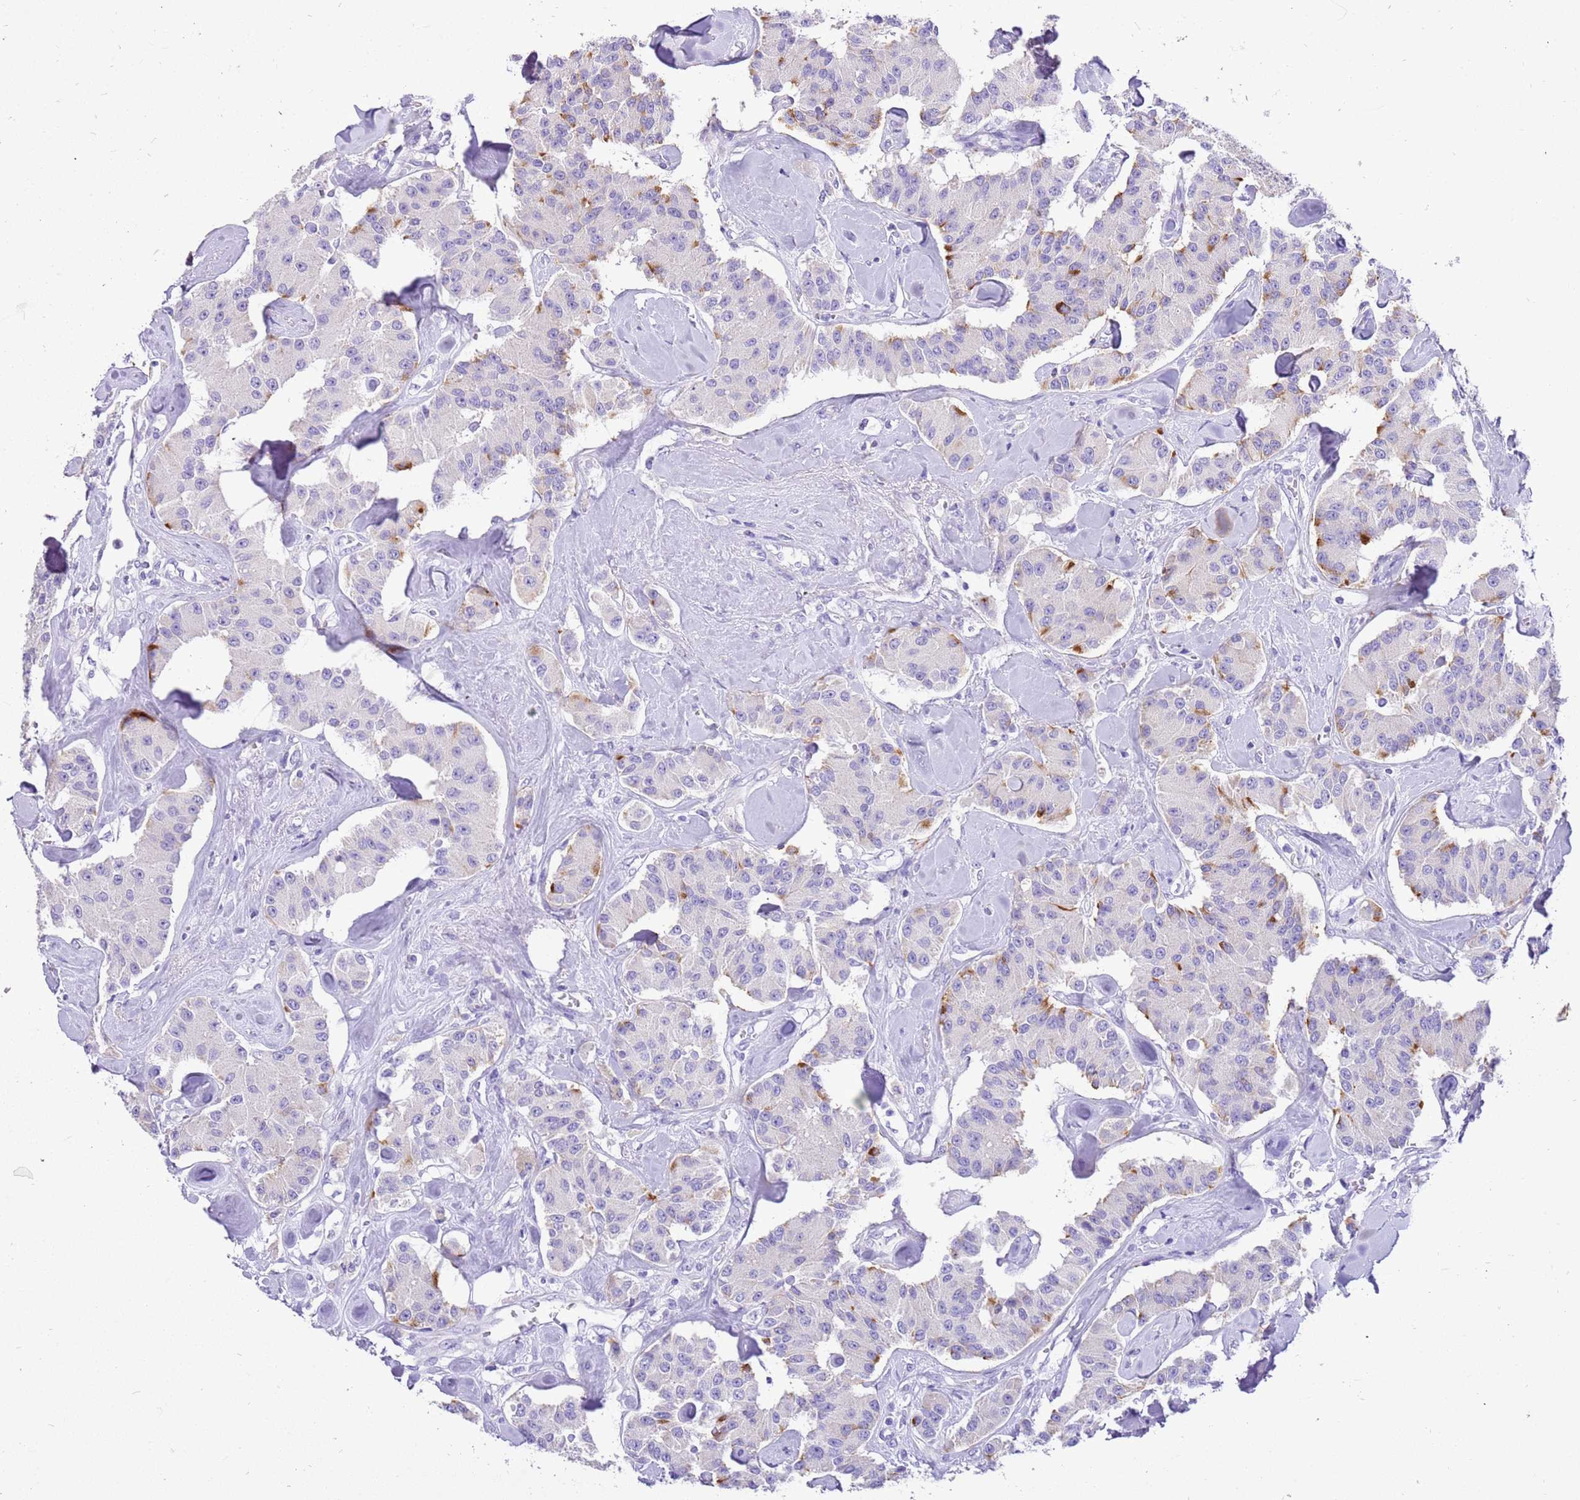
{"staining": {"intensity": "moderate", "quantity": "<25%", "location": "cytoplasmic/membranous"}, "tissue": "carcinoid", "cell_type": "Tumor cells", "image_type": "cancer", "snomed": [{"axis": "morphology", "description": "Carcinoid, malignant, NOS"}, {"axis": "topography", "description": "Pancreas"}], "caption": "Protein positivity by immunohistochemistry (IHC) reveals moderate cytoplasmic/membranous positivity in about <25% of tumor cells in malignant carcinoid. Nuclei are stained in blue.", "gene": "R3HDM4", "patient": {"sex": "male", "age": 41}}